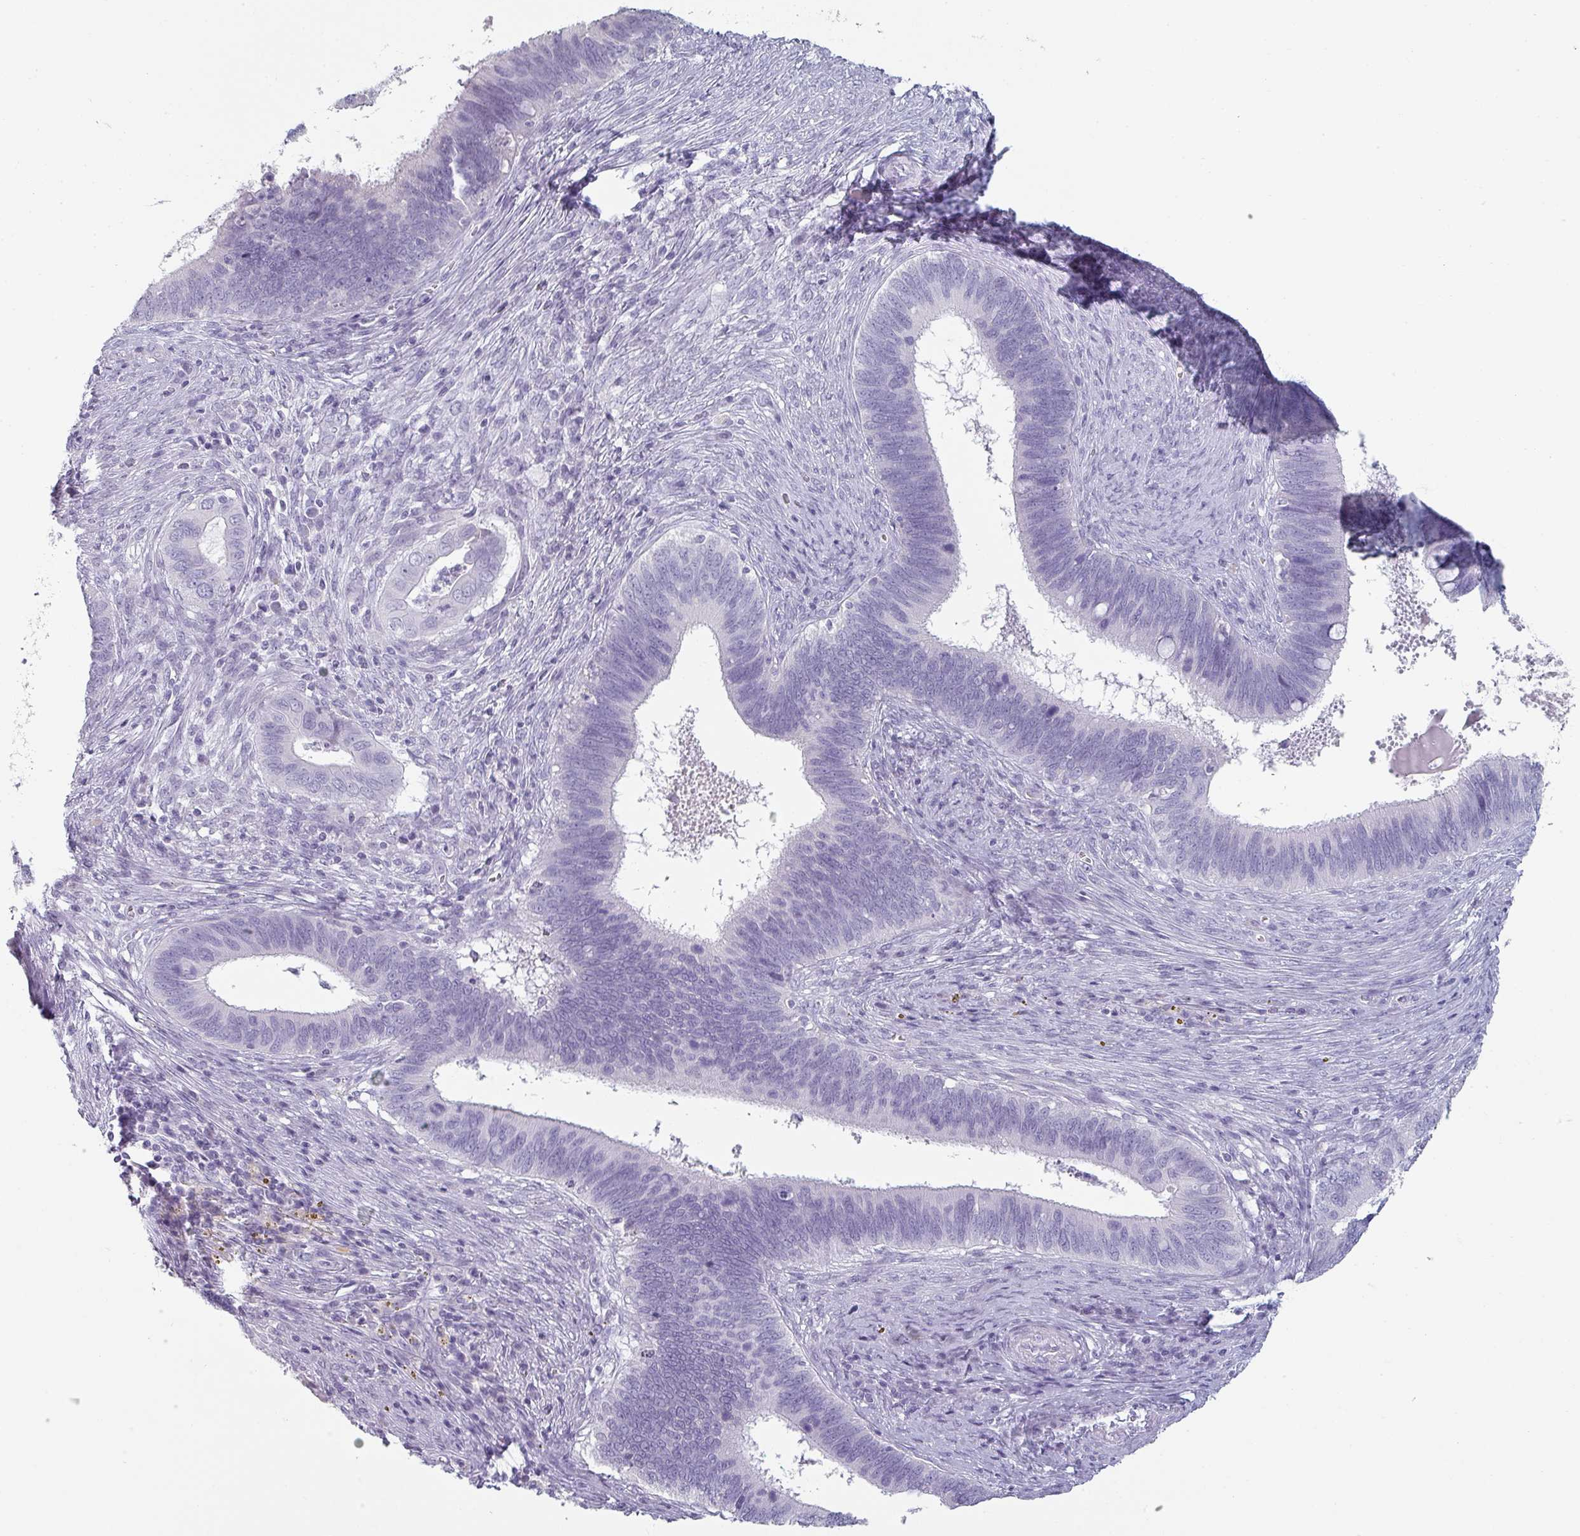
{"staining": {"intensity": "negative", "quantity": "none", "location": "none"}, "tissue": "cervical cancer", "cell_type": "Tumor cells", "image_type": "cancer", "snomed": [{"axis": "morphology", "description": "Adenocarcinoma, NOS"}, {"axis": "topography", "description": "Cervix"}], "caption": "A micrograph of cervical adenocarcinoma stained for a protein shows no brown staining in tumor cells. Nuclei are stained in blue.", "gene": "SFTPA1", "patient": {"sex": "female", "age": 42}}